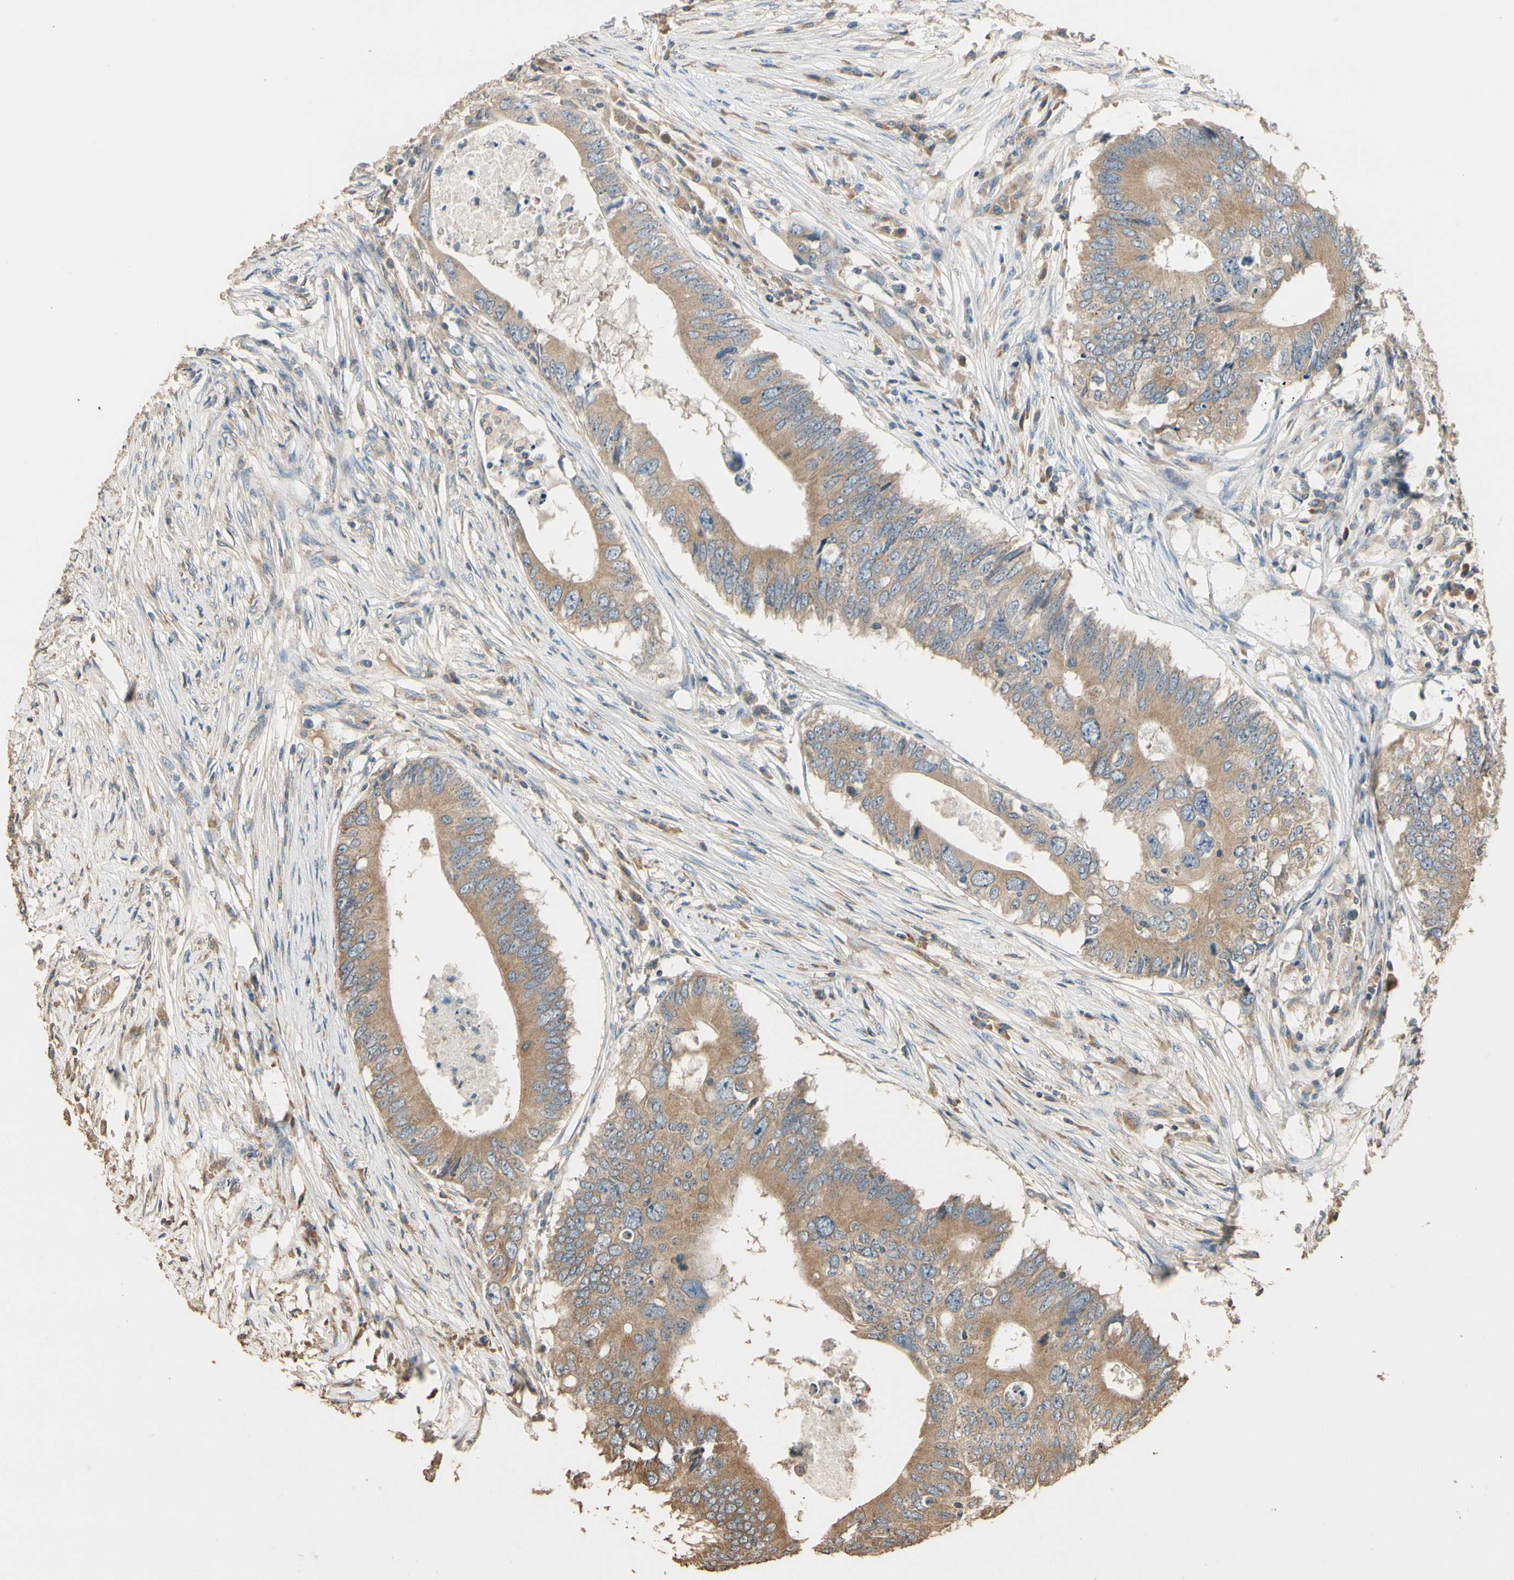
{"staining": {"intensity": "moderate", "quantity": ">75%", "location": "cytoplasmic/membranous"}, "tissue": "colorectal cancer", "cell_type": "Tumor cells", "image_type": "cancer", "snomed": [{"axis": "morphology", "description": "Adenocarcinoma, NOS"}, {"axis": "topography", "description": "Colon"}], "caption": "Tumor cells demonstrate medium levels of moderate cytoplasmic/membranous expression in approximately >75% of cells in colorectal adenocarcinoma.", "gene": "STX18", "patient": {"sex": "male", "age": 71}}